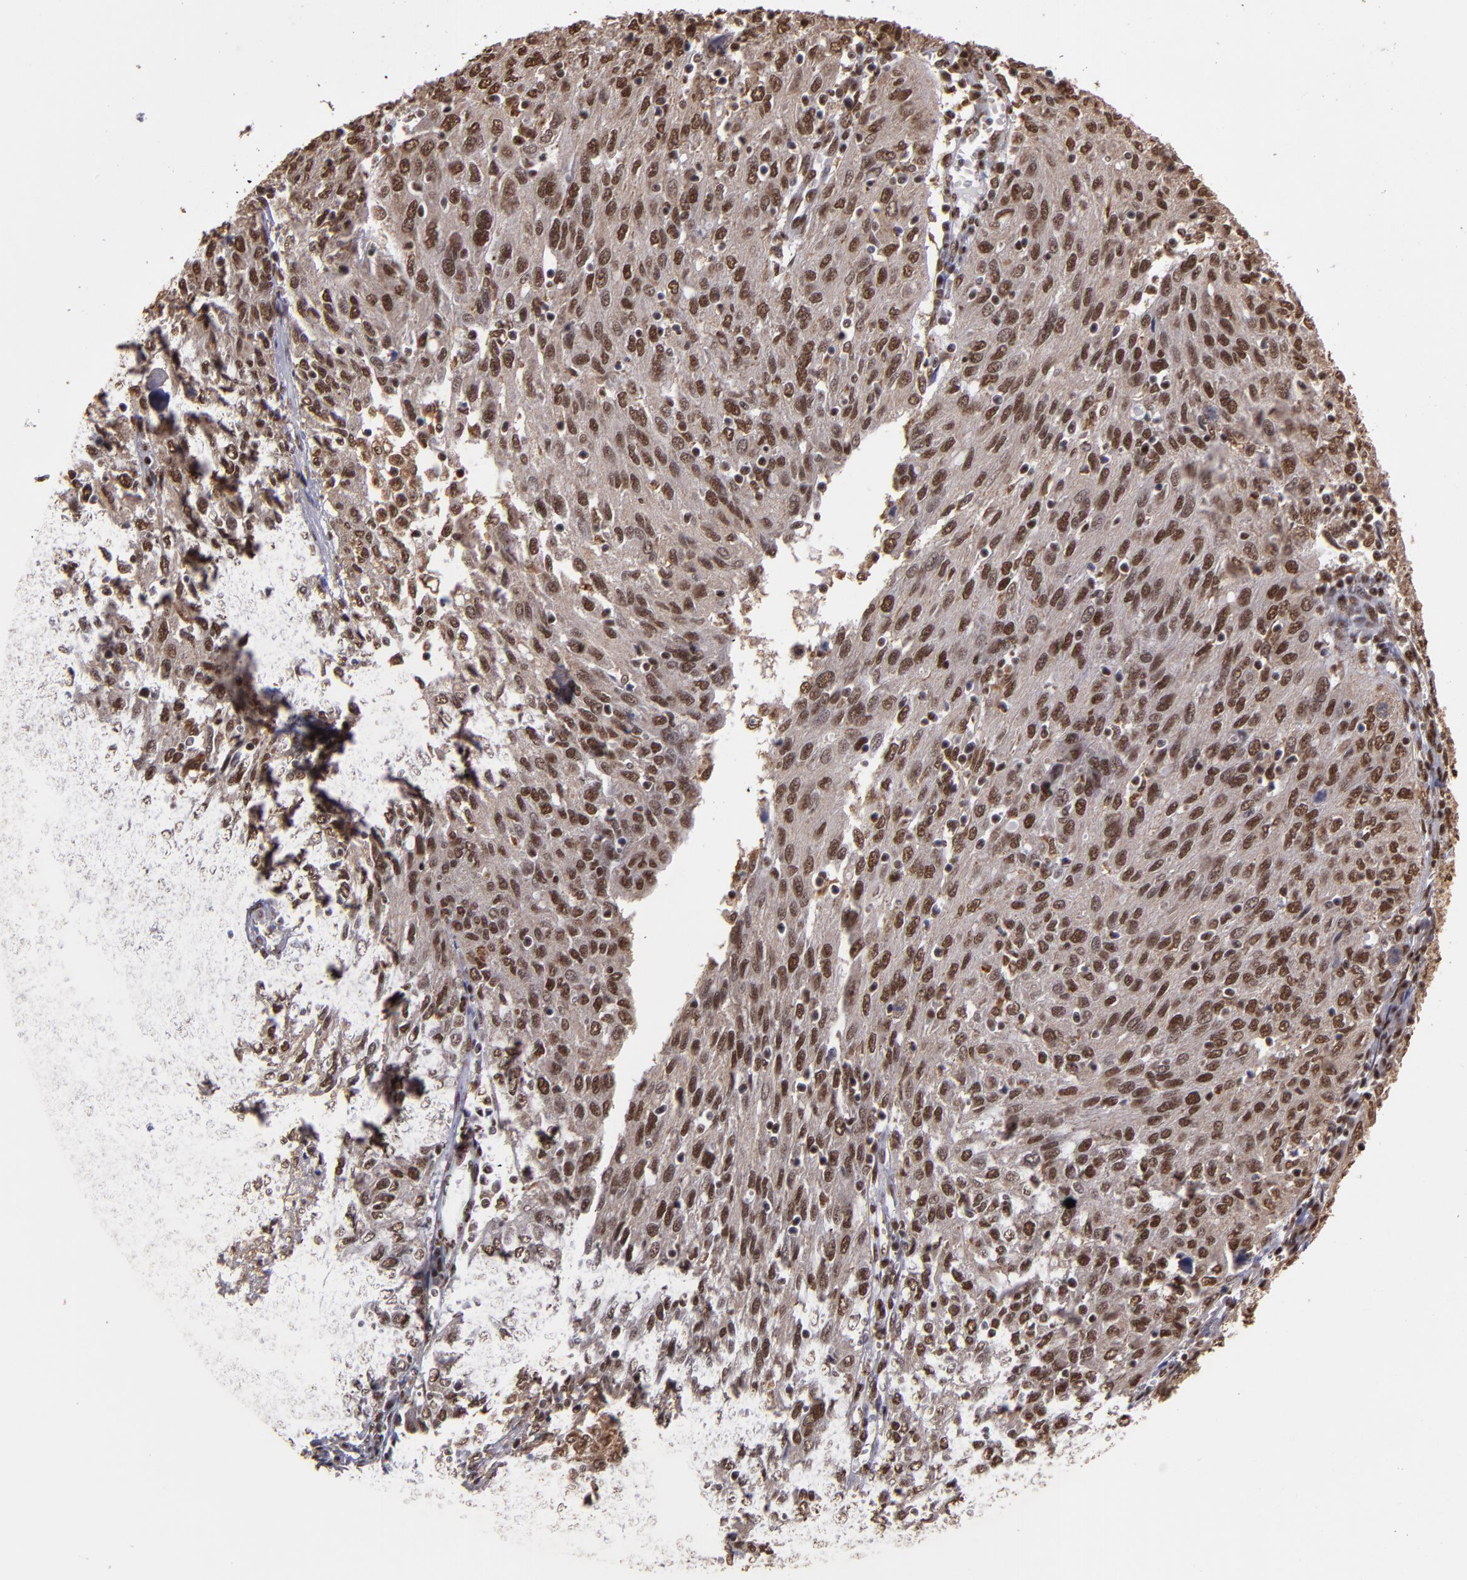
{"staining": {"intensity": "strong", "quantity": ">75%", "location": "nuclear"}, "tissue": "ovarian cancer", "cell_type": "Tumor cells", "image_type": "cancer", "snomed": [{"axis": "morphology", "description": "Carcinoma, endometroid"}, {"axis": "topography", "description": "Ovary"}], "caption": "Tumor cells show strong nuclear staining in approximately >75% of cells in endometroid carcinoma (ovarian).", "gene": "SP1", "patient": {"sex": "female", "age": 50}}